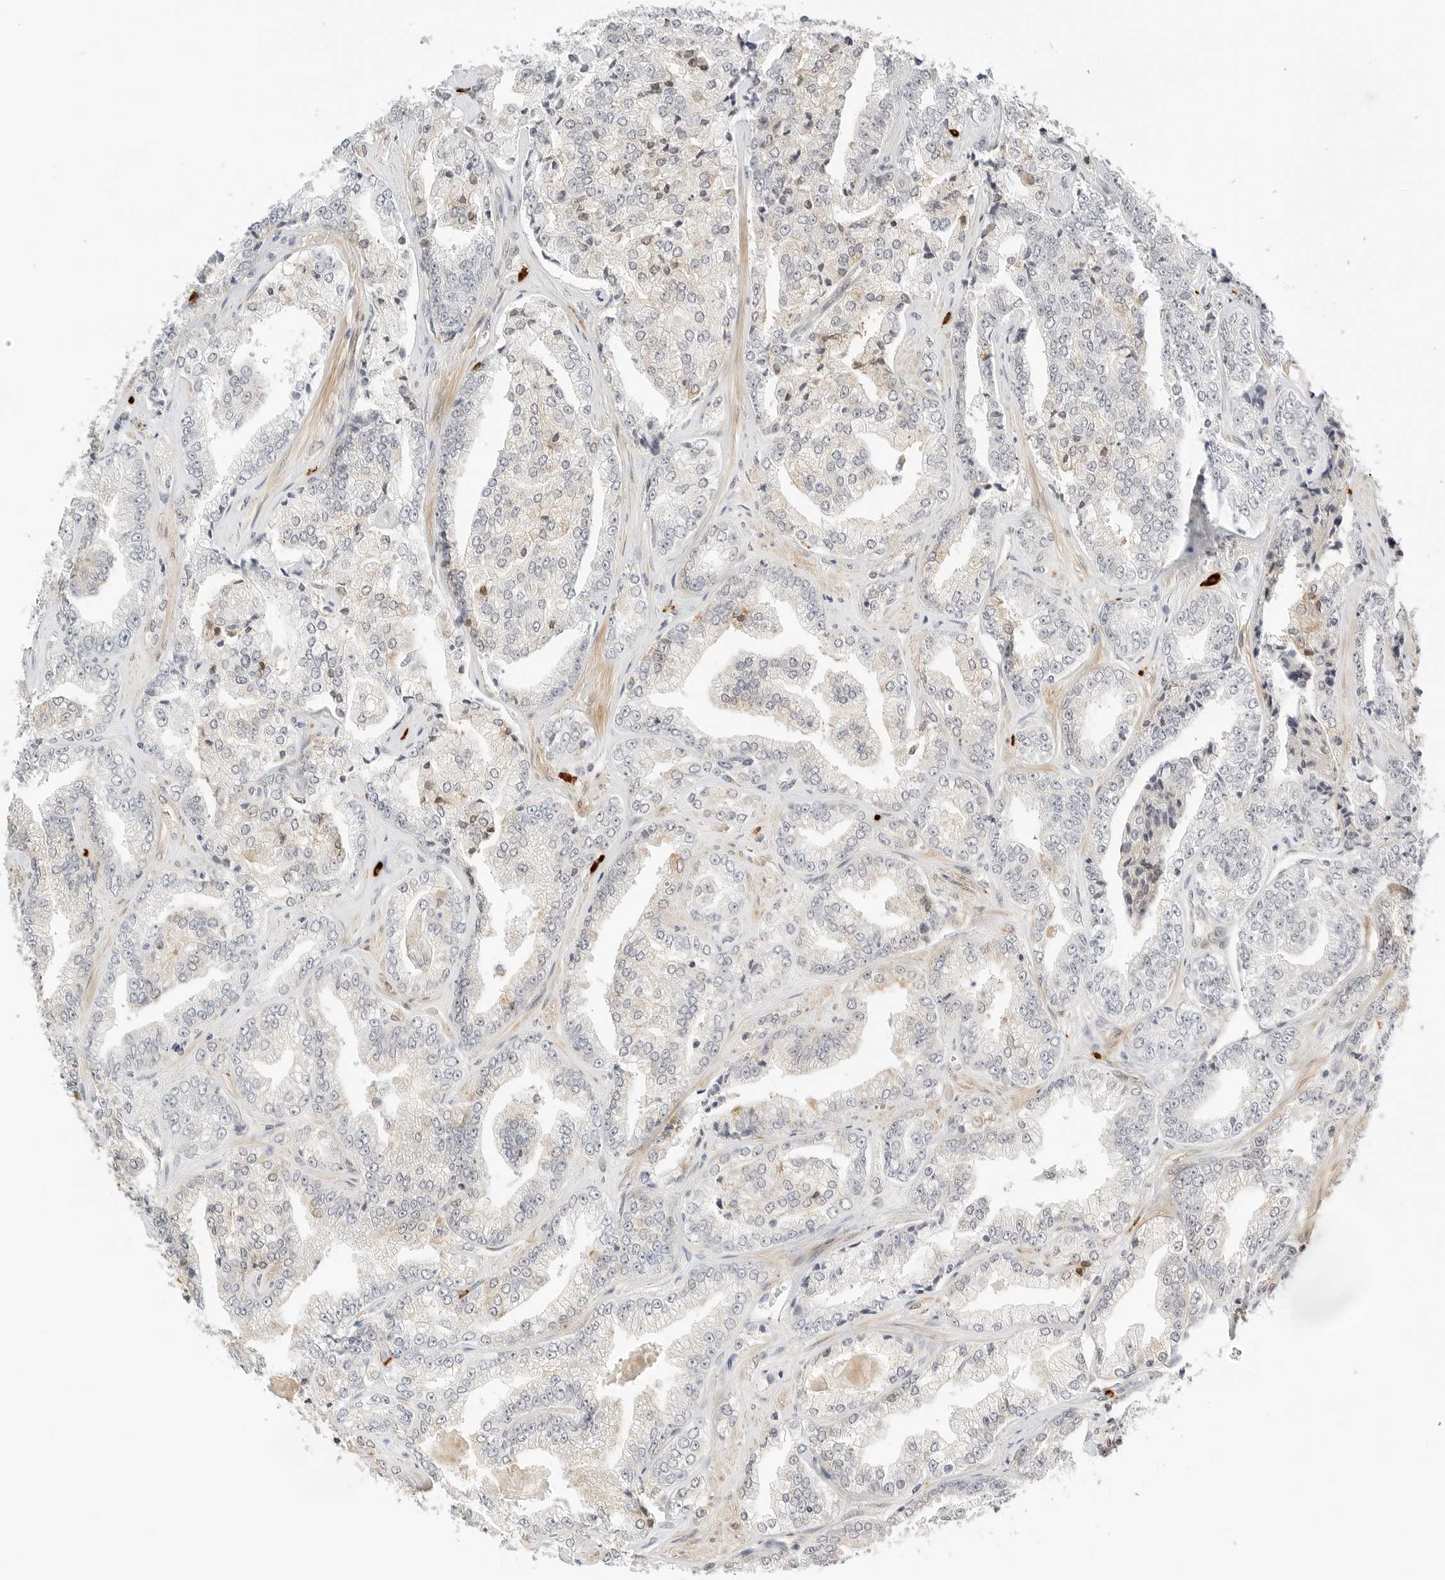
{"staining": {"intensity": "weak", "quantity": "25%-75%", "location": "cytoplasmic/membranous"}, "tissue": "prostate cancer", "cell_type": "Tumor cells", "image_type": "cancer", "snomed": [{"axis": "morphology", "description": "Adenocarcinoma, High grade"}, {"axis": "topography", "description": "Prostate"}], "caption": "A micrograph of human prostate cancer stained for a protein demonstrates weak cytoplasmic/membranous brown staining in tumor cells. Ihc stains the protein in brown and the nuclei are stained blue.", "gene": "TEKT2", "patient": {"sex": "male", "age": 71}}